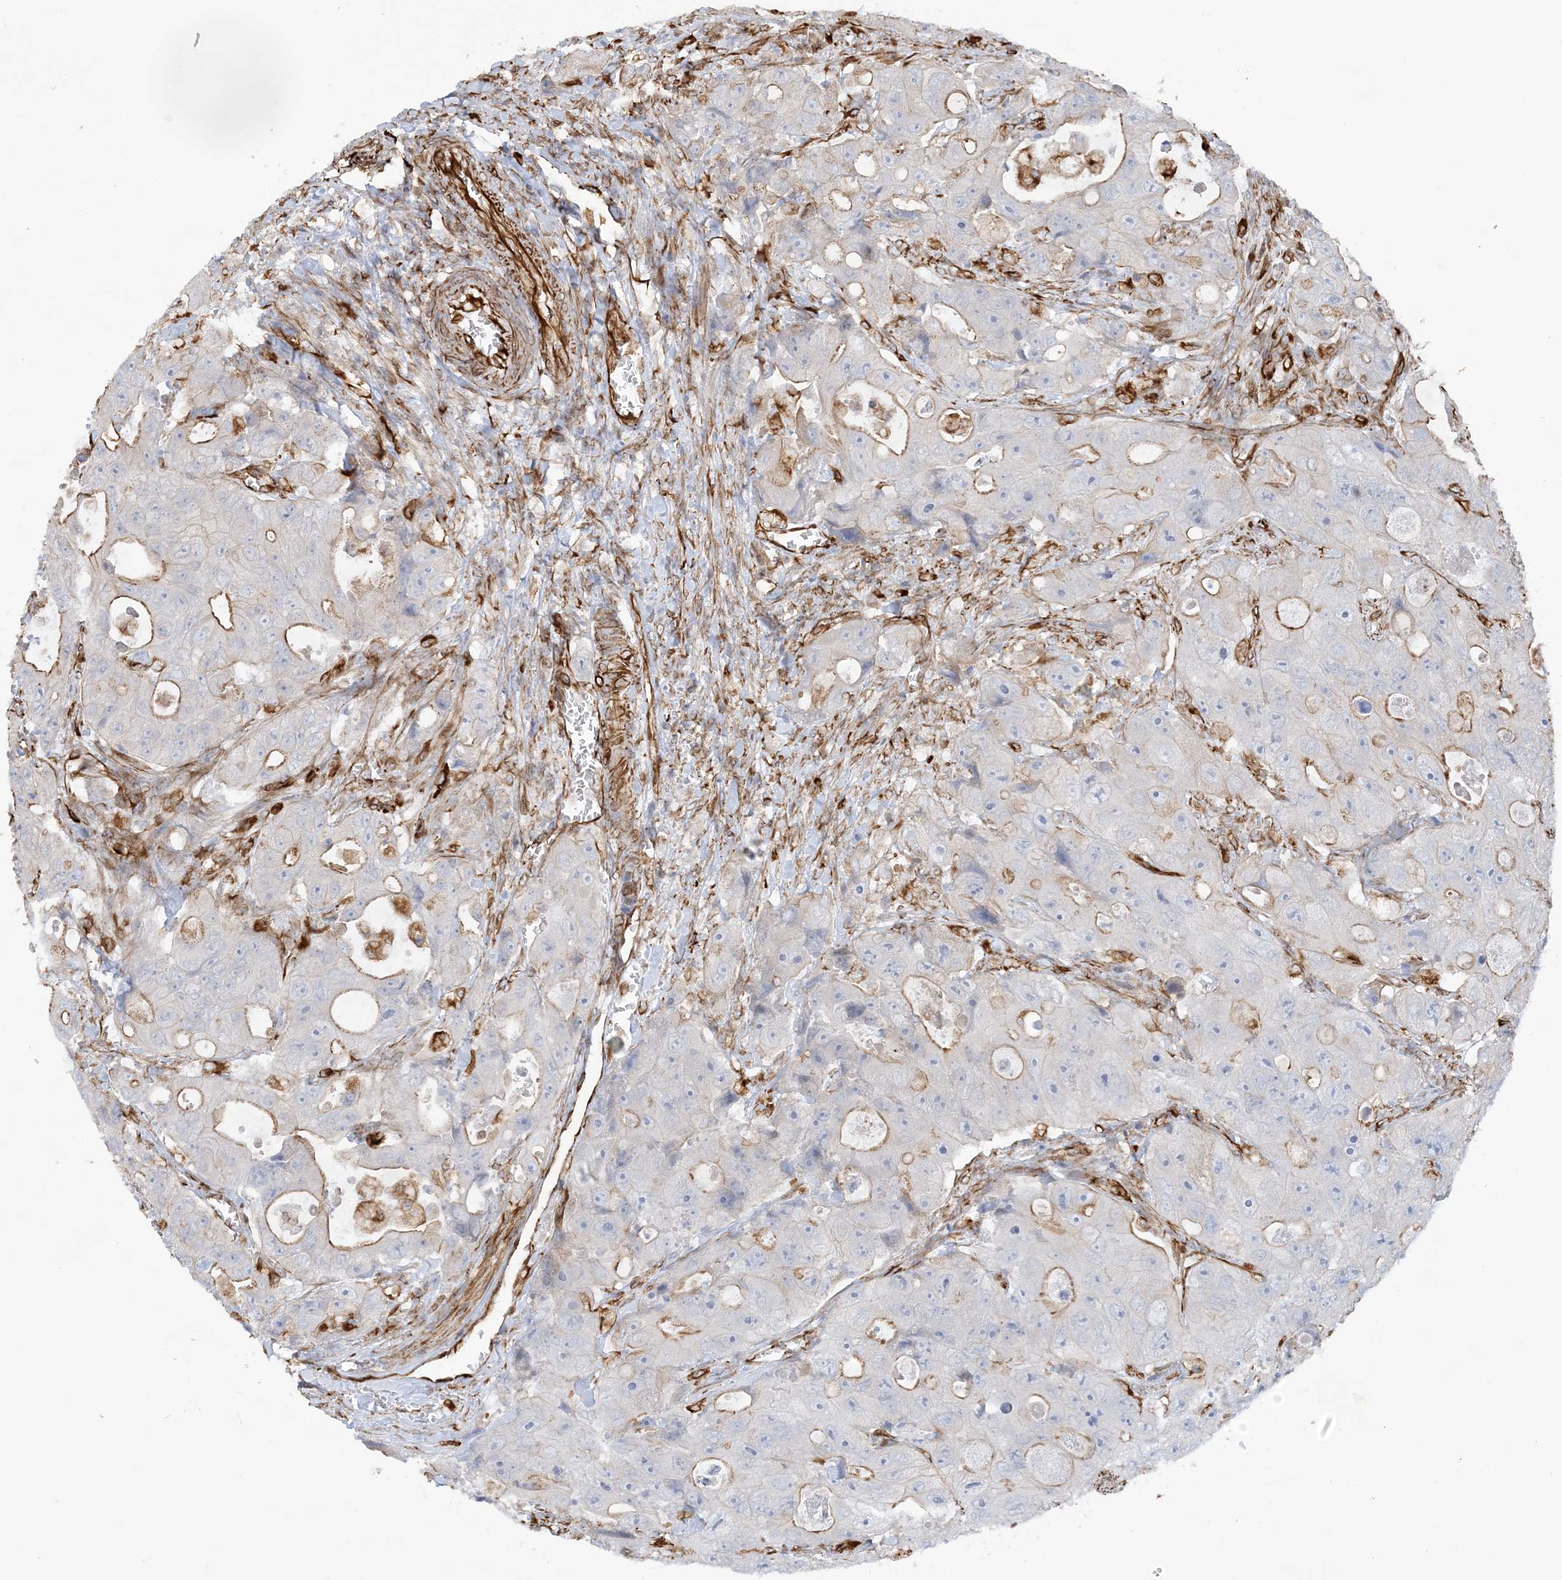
{"staining": {"intensity": "moderate", "quantity": "<25%", "location": "cytoplasmic/membranous"}, "tissue": "colorectal cancer", "cell_type": "Tumor cells", "image_type": "cancer", "snomed": [{"axis": "morphology", "description": "Adenocarcinoma, NOS"}, {"axis": "topography", "description": "Colon"}], "caption": "Protein expression analysis of human colorectal adenocarcinoma reveals moderate cytoplasmic/membranous expression in about <25% of tumor cells.", "gene": "SCLT1", "patient": {"sex": "female", "age": 46}}